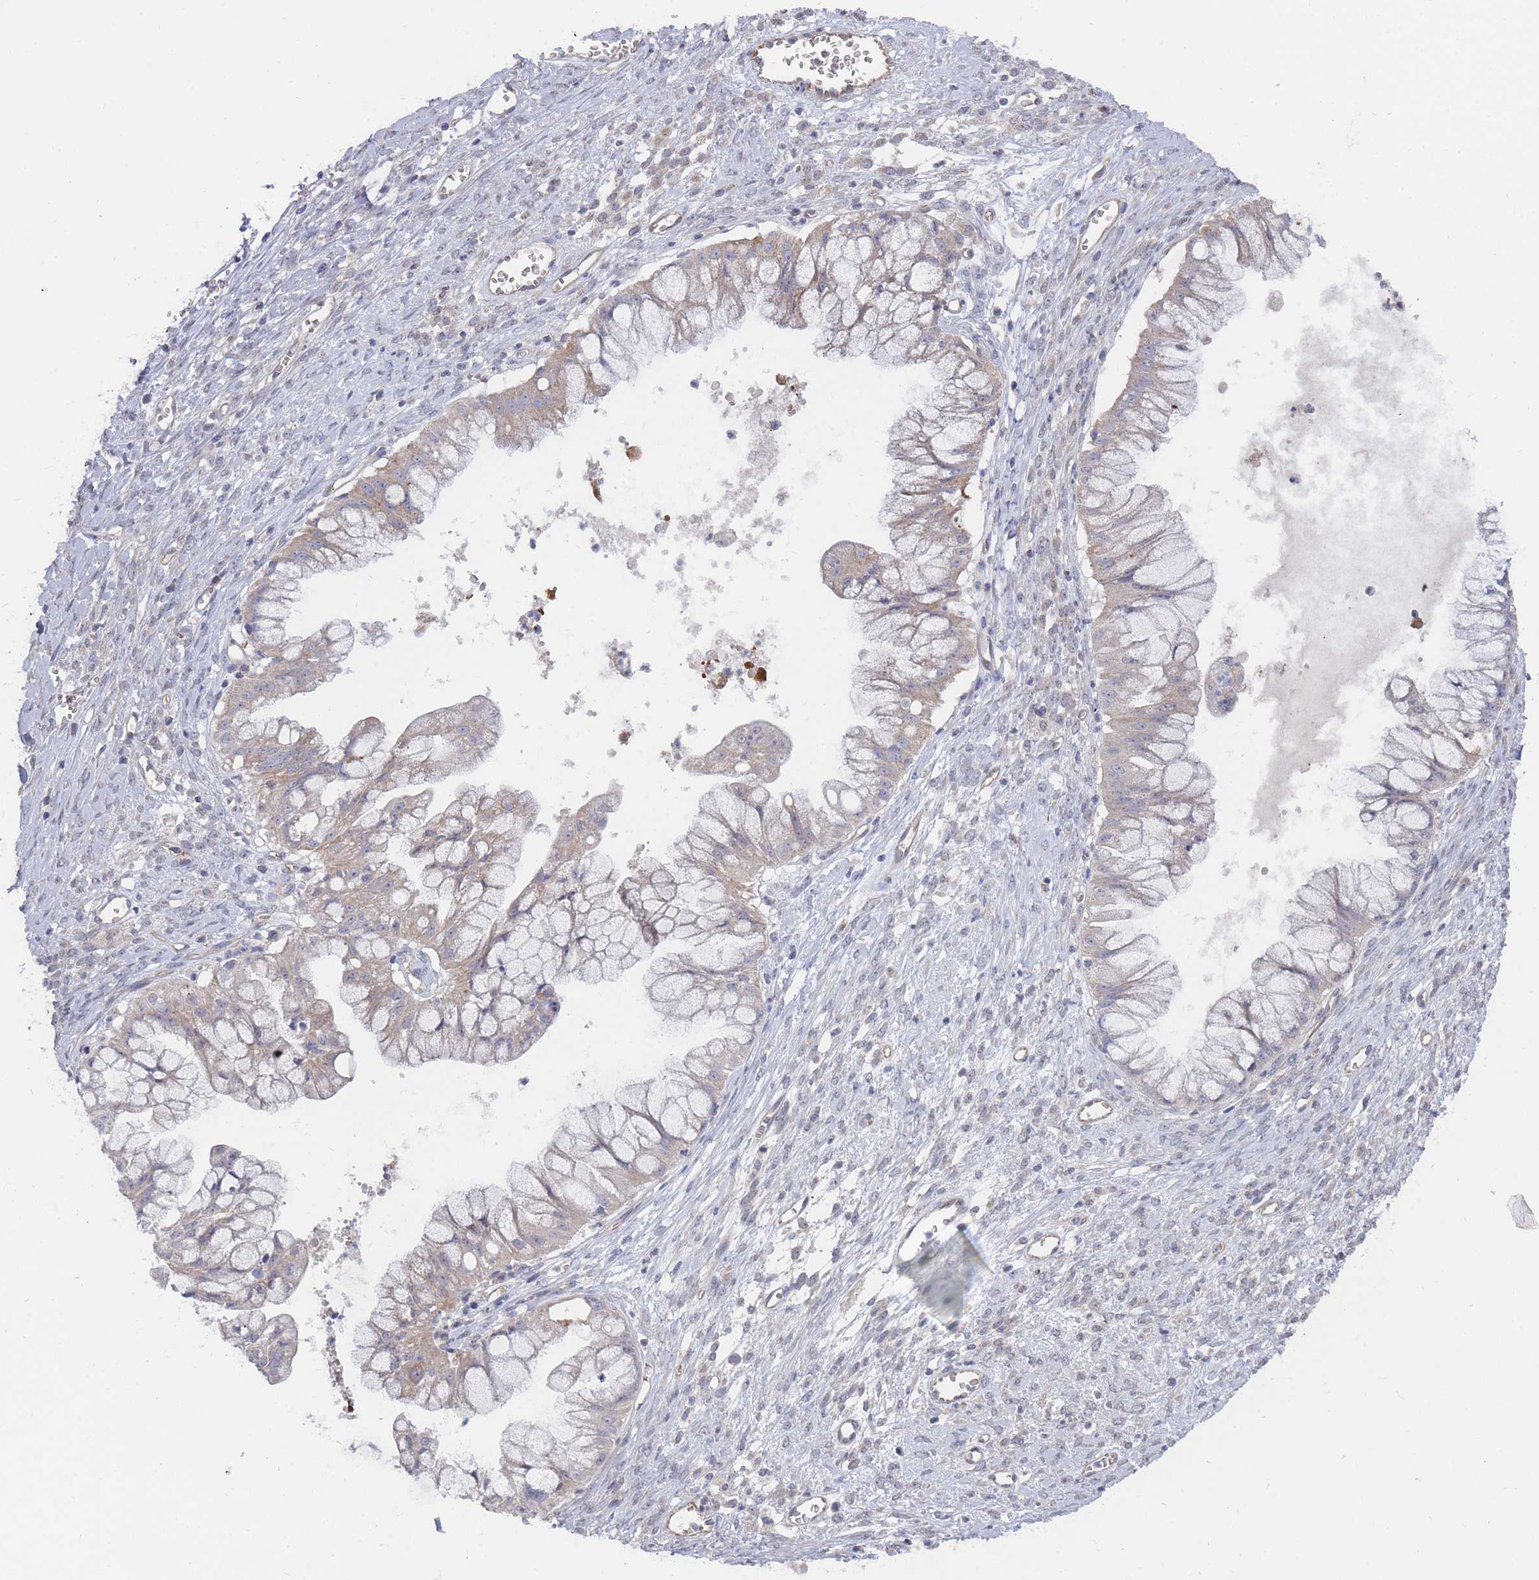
{"staining": {"intensity": "weak", "quantity": "25%-75%", "location": "cytoplasmic/membranous"}, "tissue": "ovarian cancer", "cell_type": "Tumor cells", "image_type": "cancer", "snomed": [{"axis": "morphology", "description": "Cystadenocarcinoma, mucinous, NOS"}, {"axis": "topography", "description": "Ovary"}], "caption": "High-power microscopy captured an IHC image of ovarian cancer (mucinous cystadenocarcinoma), revealing weak cytoplasmic/membranous positivity in about 25%-75% of tumor cells.", "gene": "NUB1", "patient": {"sex": "female", "age": 70}}